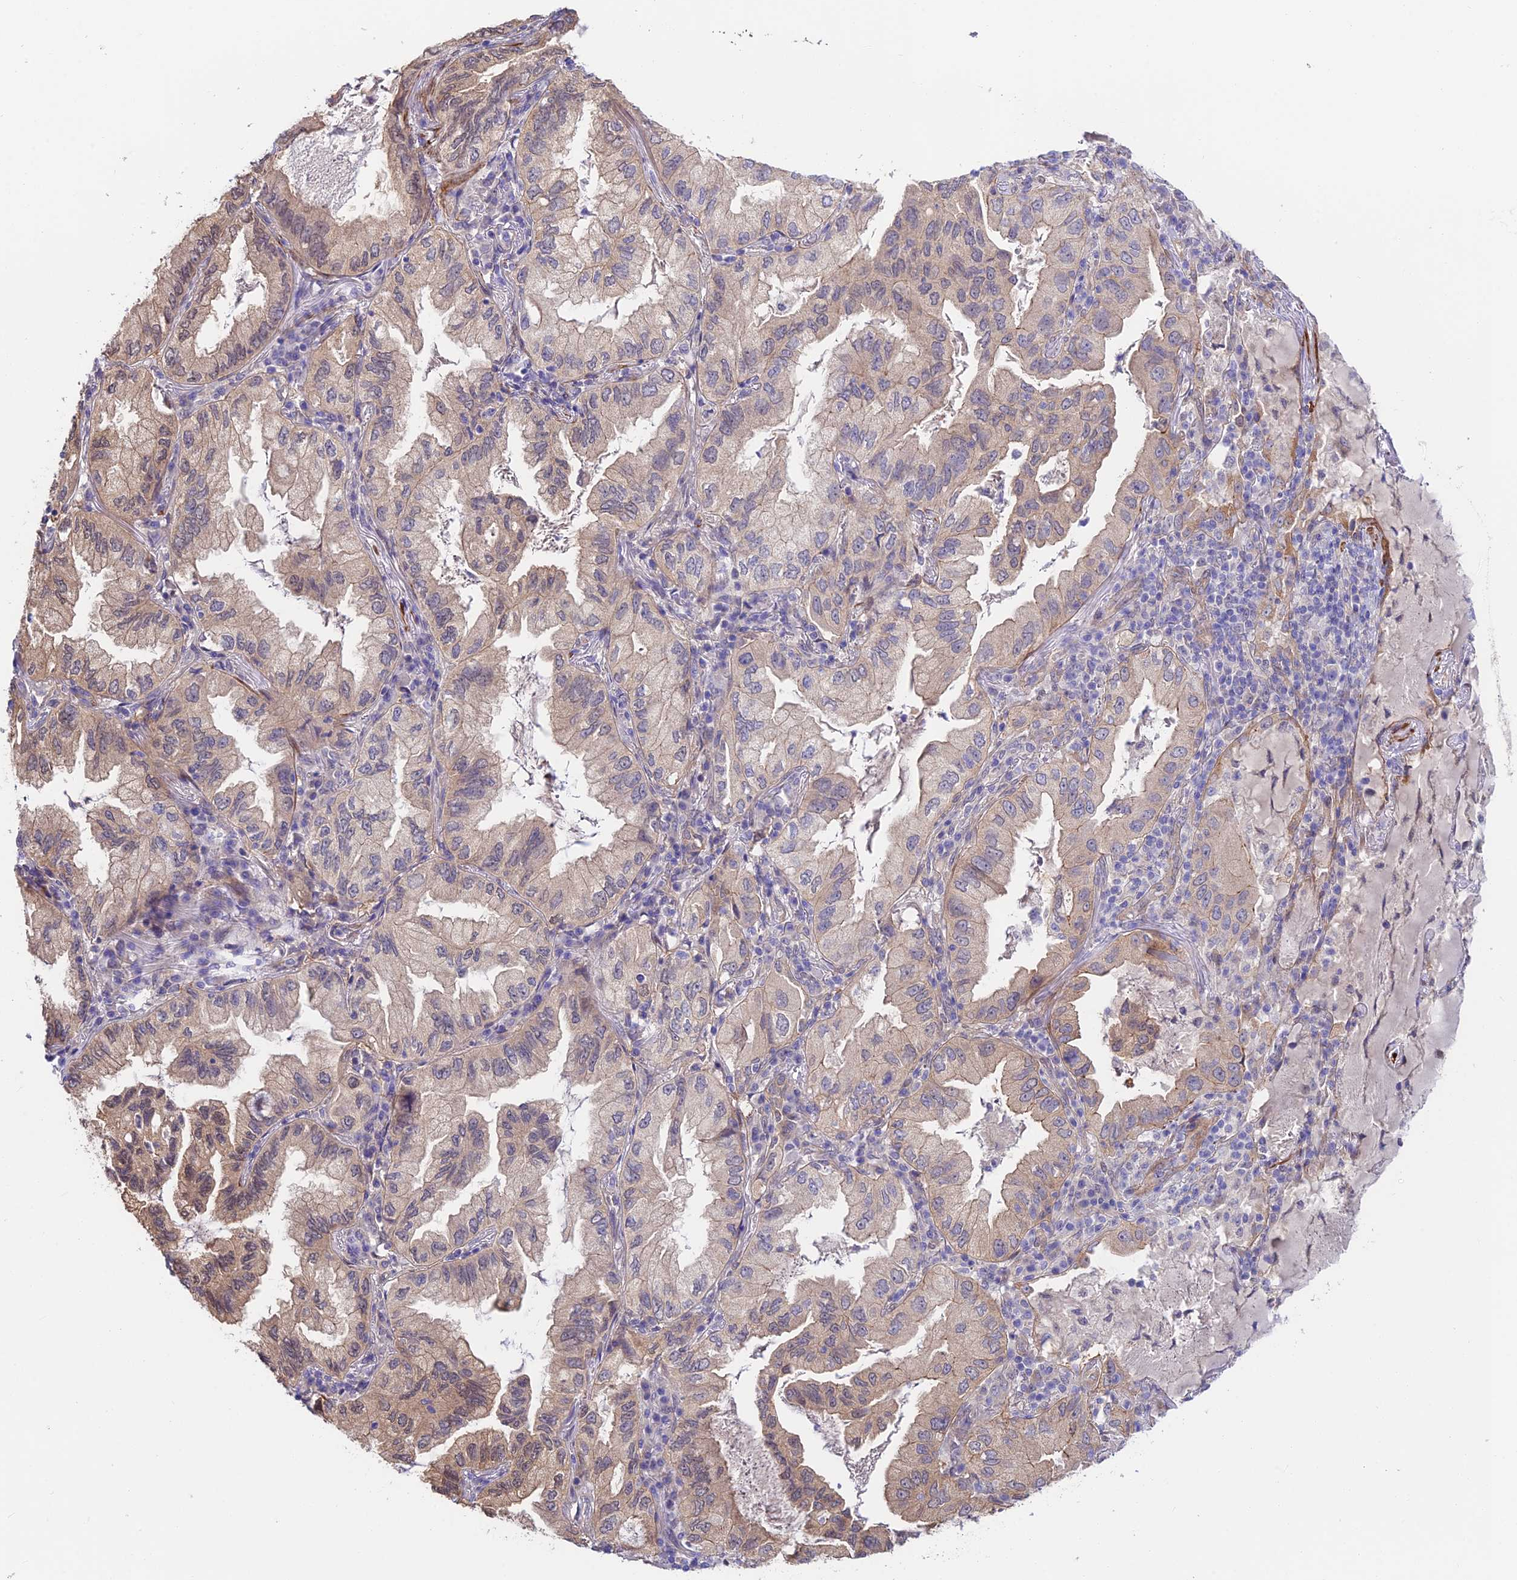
{"staining": {"intensity": "moderate", "quantity": "25%-75%", "location": "cytoplasmic/membranous"}, "tissue": "lung cancer", "cell_type": "Tumor cells", "image_type": "cancer", "snomed": [{"axis": "morphology", "description": "Adenocarcinoma, NOS"}, {"axis": "topography", "description": "Lung"}], "caption": "A medium amount of moderate cytoplasmic/membranous staining is seen in about 25%-75% of tumor cells in adenocarcinoma (lung) tissue.", "gene": "ANKRD50", "patient": {"sex": "female", "age": 69}}